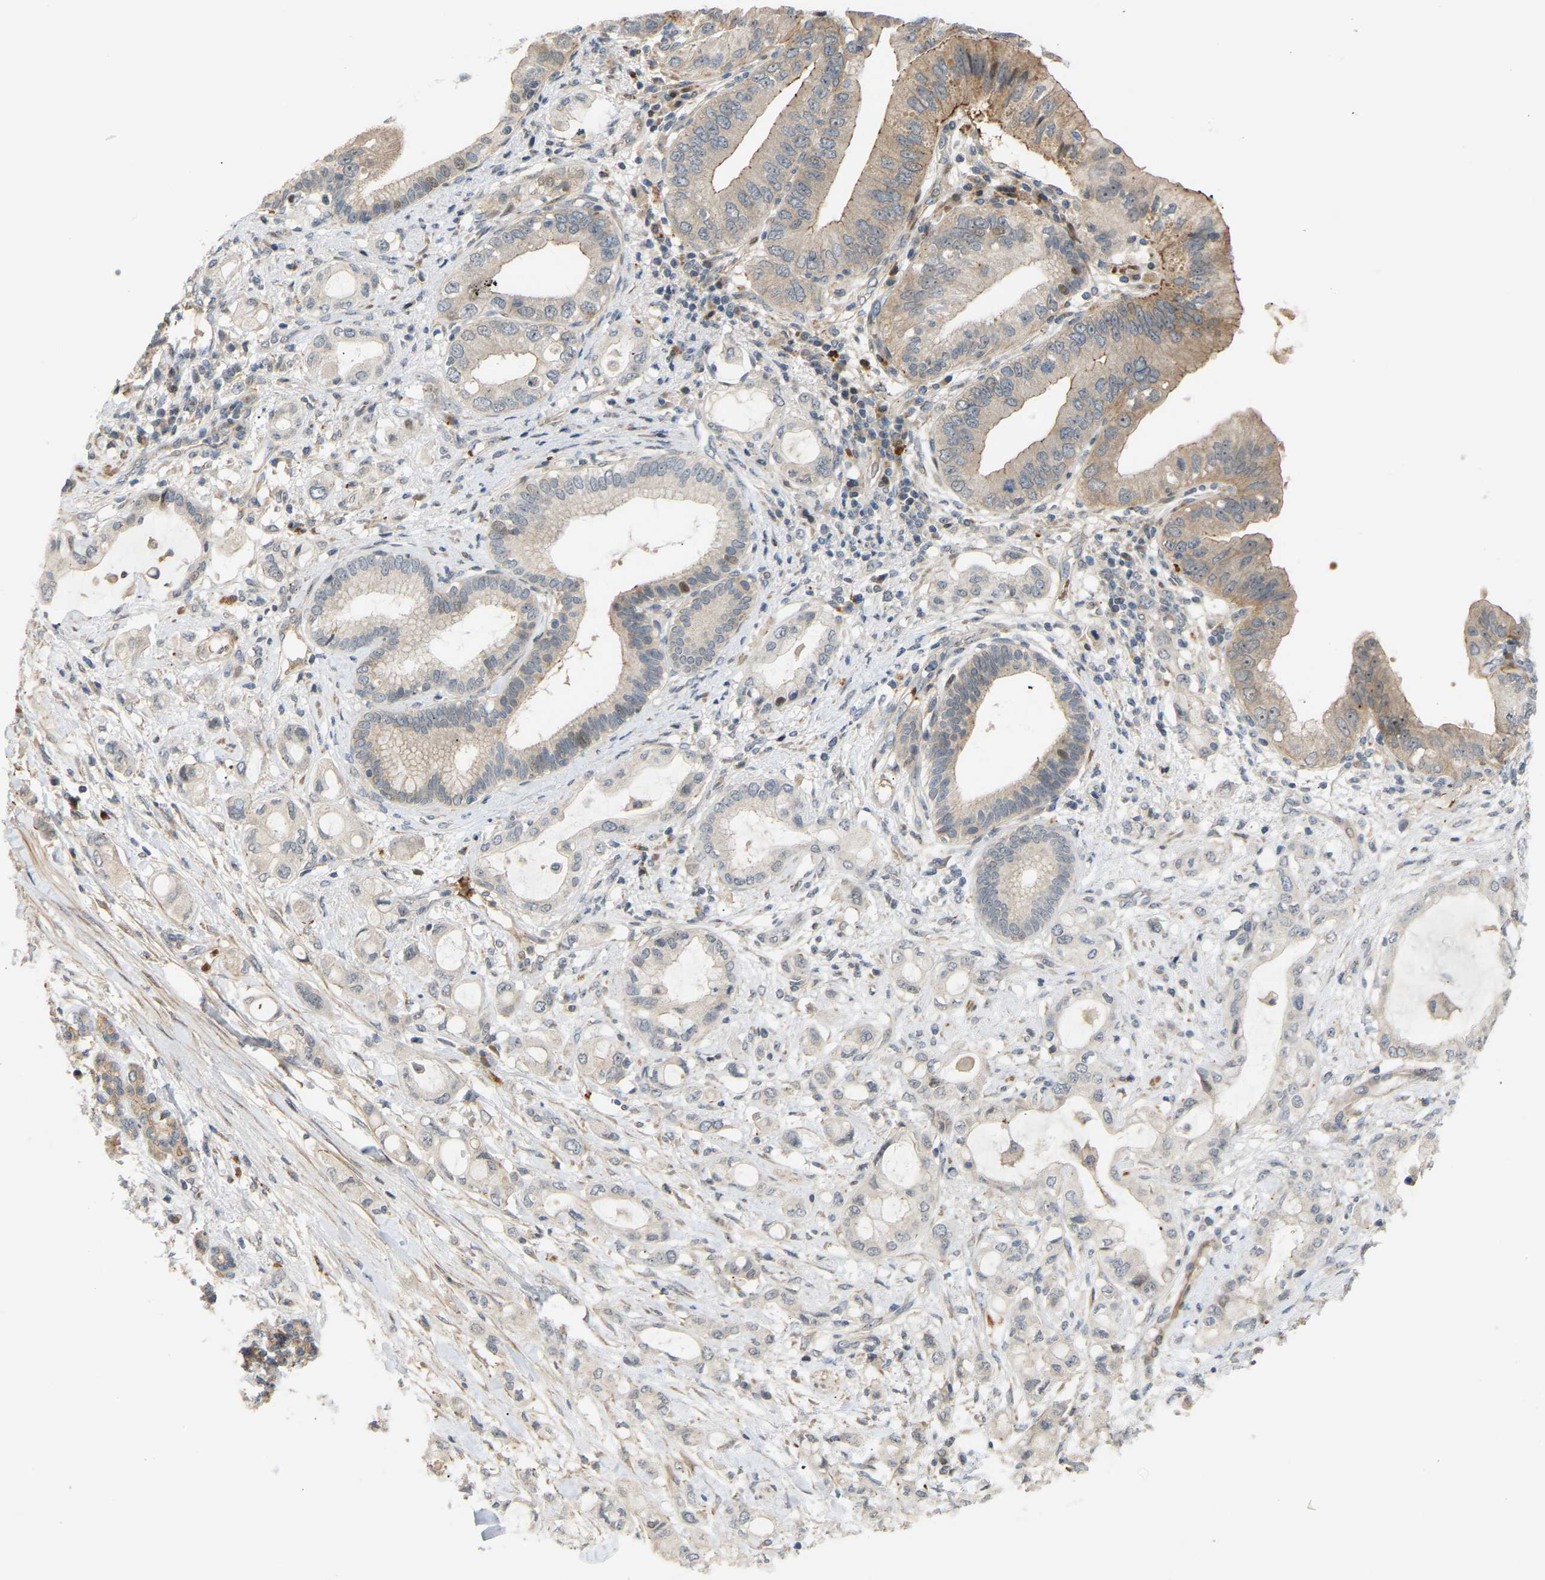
{"staining": {"intensity": "moderate", "quantity": "<25%", "location": "cytoplasmic/membranous"}, "tissue": "pancreatic cancer", "cell_type": "Tumor cells", "image_type": "cancer", "snomed": [{"axis": "morphology", "description": "Adenocarcinoma, NOS"}, {"axis": "topography", "description": "Pancreas"}], "caption": "A brown stain labels moderate cytoplasmic/membranous positivity of a protein in human pancreatic cancer (adenocarcinoma) tumor cells.", "gene": "POGLUT2", "patient": {"sex": "female", "age": 56}}